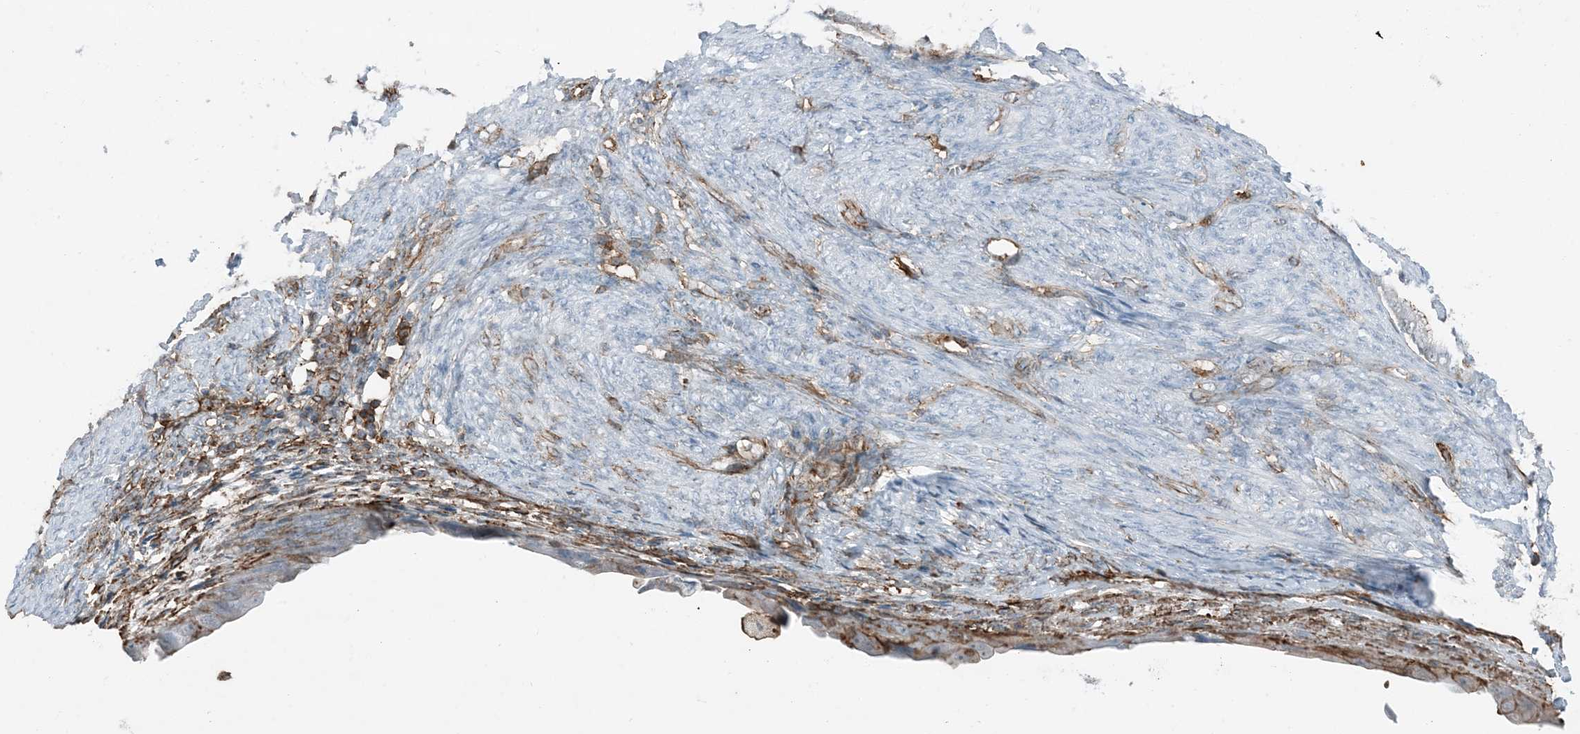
{"staining": {"intensity": "moderate", "quantity": "25%-75%", "location": "cytoplasmic/membranous"}, "tissue": "endometrial cancer", "cell_type": "Tumor cells", "image_type": "cancer", "snomed": [{"axis": "morphology", "description": "Adenocarcinoma, NOS"}, {"axis": "topography", "description": "Endometrium"}], "caption": "A medium amount of moderate cytoplasmic/membranous staining is seen in approximately 25%-75% of tumor cells in endometrial adenocarcinoma tissue.", "gene": "APOBEC3C", "patient": {"sex": "female", "age": 86}}